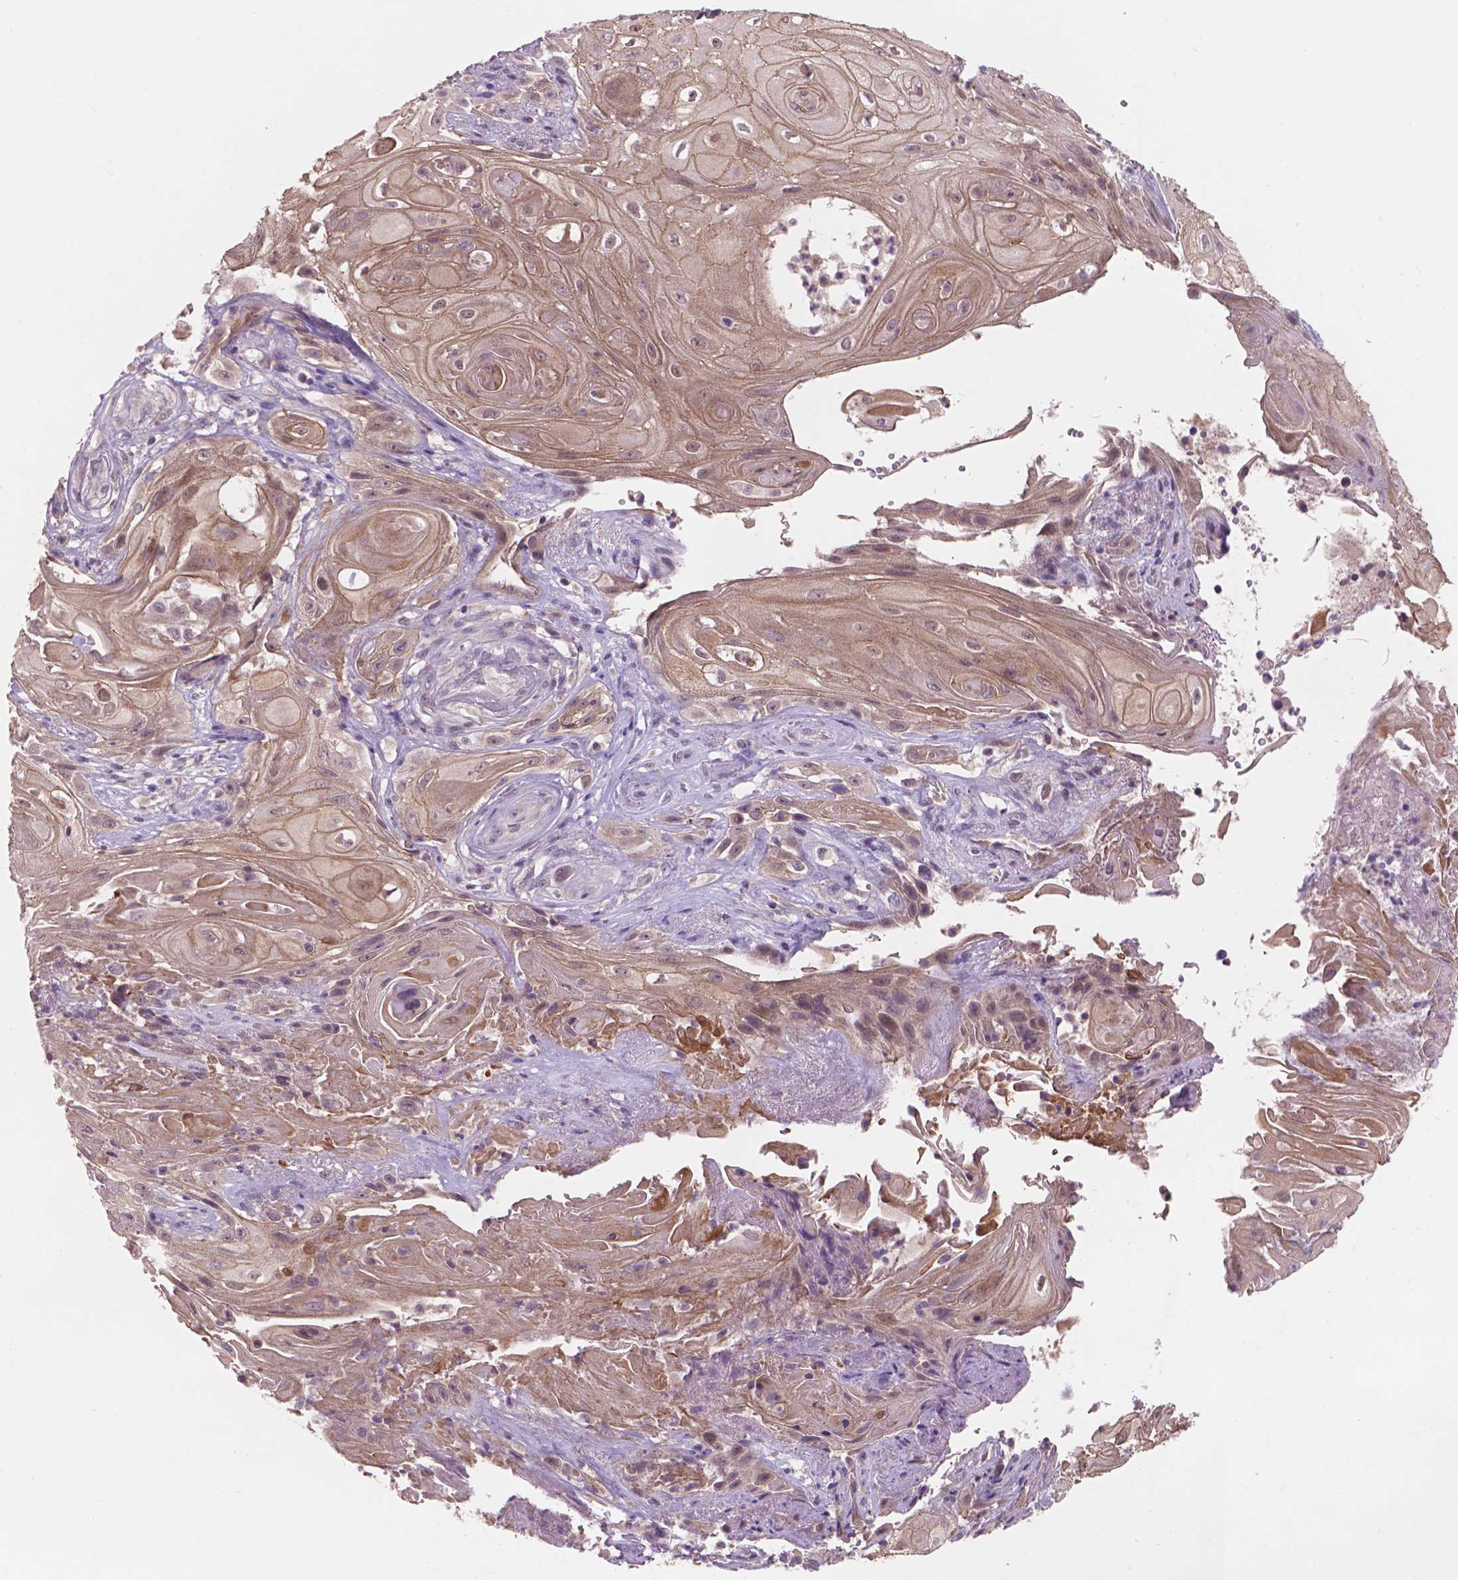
{"staining": {"intensity": "weak", "quantity": ">75%", "location": "cytoplasmic/membranous"}, "tissue": "skin cancer", "cell_type": "Tumor cells", "image_type": "cancer", "snomed": [{"axis": "morphology", "description": "Squamous cell carcinoma, NOS"}, {"axis": "topography", "description": "Skin"}], "caption": "Brown immunohistochemical staining in human skin cancer (squamous cell carcinoma) reveals weak cytoplasmic/membranous expression in about >75% of tumor cells.", "gene": "GXYLT2", "patient": {"sex": "male", "age": 62}}